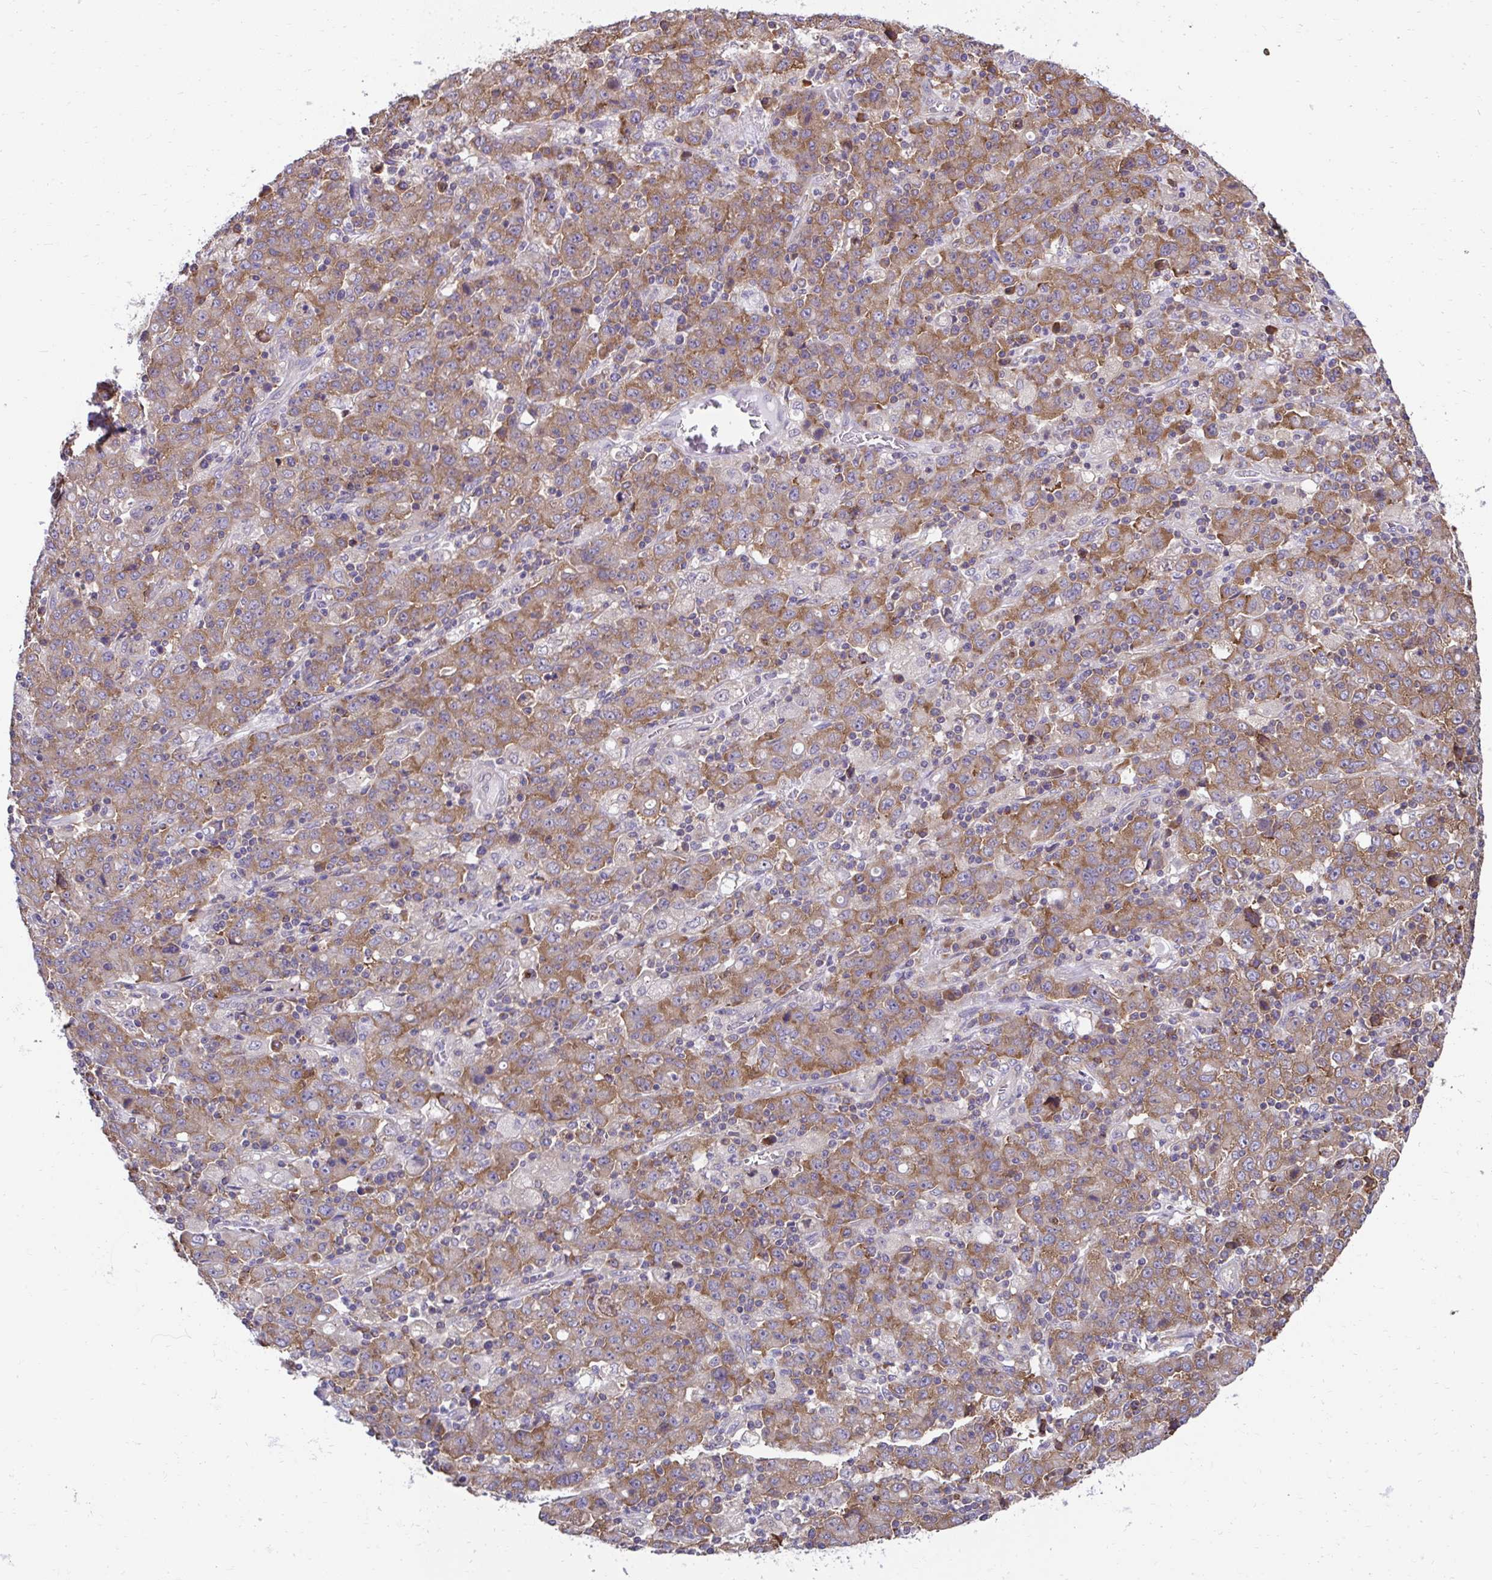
{"staining": {"intensity": "moderate", "quantity": ">75%", "location": "cytoplasmic/membranous"}, "tissue": "stomach cancer", "cell_type": "Tumor cells", "image_type": "cancer", "snomed": [{"axis": "morphology", "description": "Adenocarcinoma, NOS"}, {"axis": "topography", "description": "Stomach, upper"}], "caption": "Approximately >75% of tumor cells in human stomach cancer (adenocarcinoma) demonstrate moderate cytoplasmic/membranous protein staining as visualized by brown immunohistochemical staining.", "gene": "RPS7", "patient": {"sex": "male", "age": 69}}